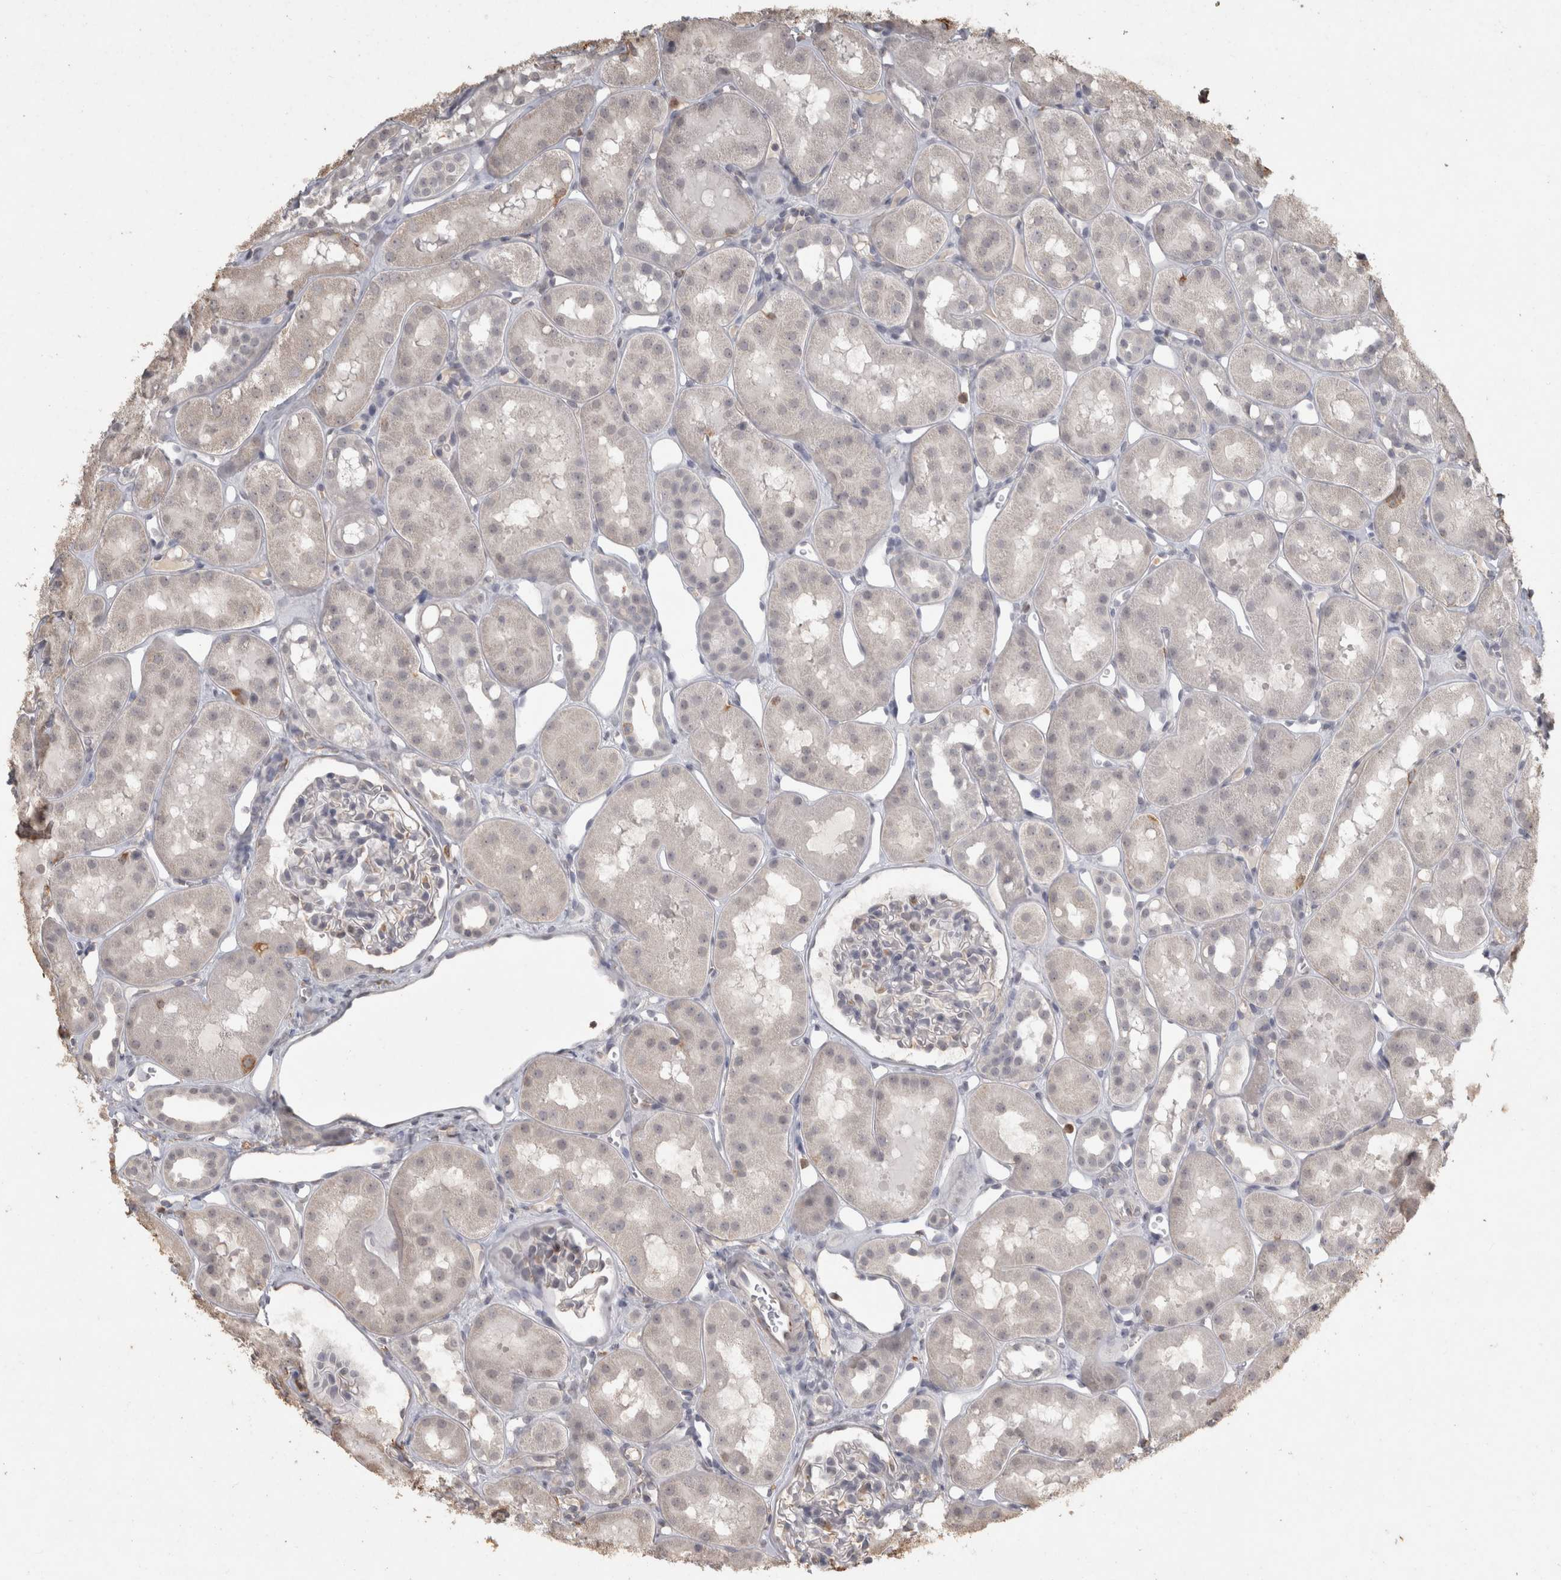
{"staining": {"intensity": "moderate", "quantity": "<25%", "location": "cytoplasmic/membranous"}, "tissue": "kidney", "cell_type": "Cells in glomeruli", "image_type": "normal", "snomed": [{"axis": "morphology", "description": "Normal tissue, NOS"}, {"axis": "topography", "description": "Kidney"}], "caption": "Cells in glomeruli exhibit low levels of moderate cytoplasmic/membranous staining in approximately <25% of cells in normal kidney.", "gene": "REPS2", "patient": {"sex": "male", "age": 16}}